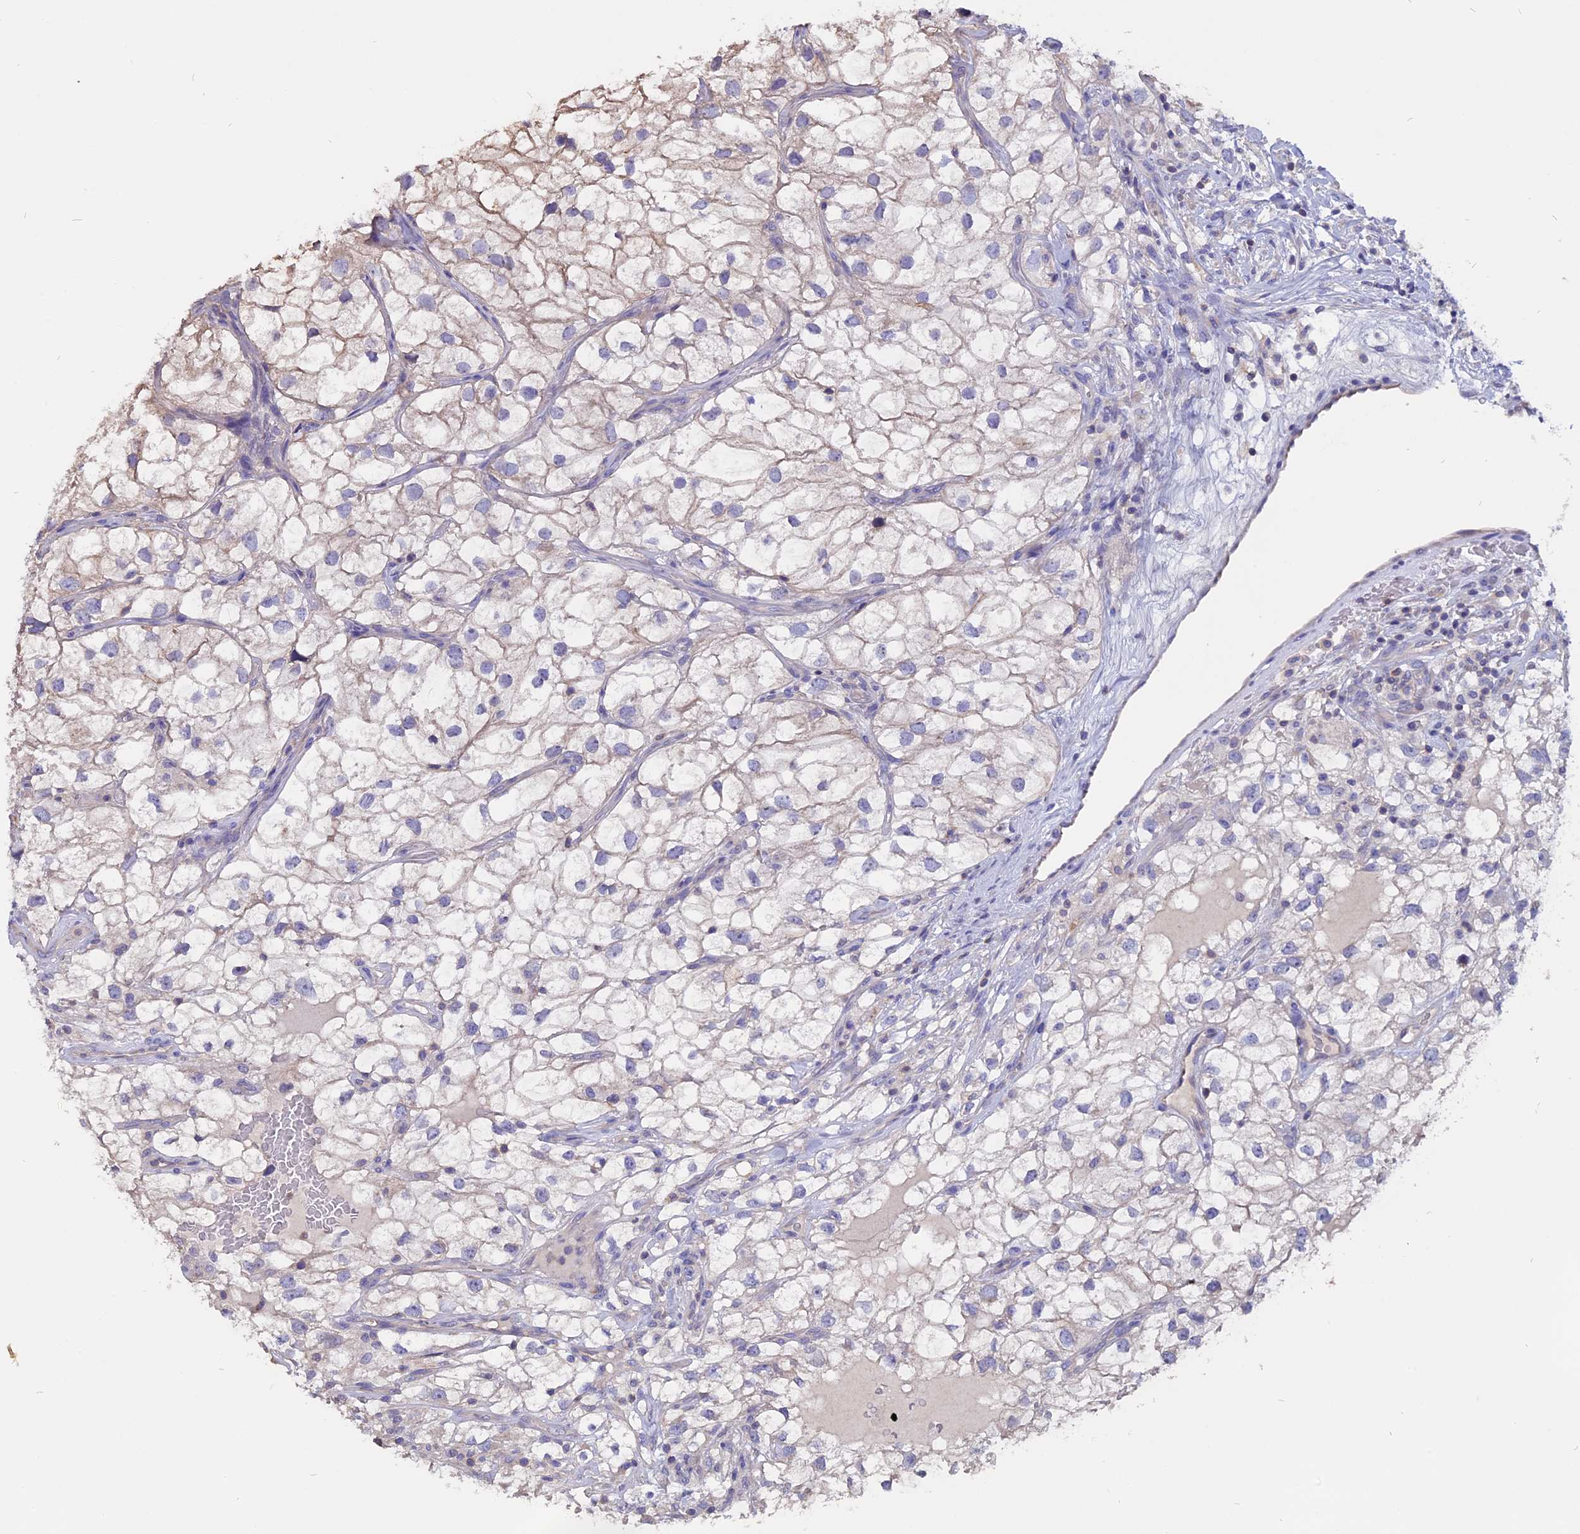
{"staining": {"intensity": "negative", "quantity": "none", "location": "none"}, "tissue": "renal cancer", "cell_type": "Tumor cells", "image_type": "cancer", "snomed": [{"axis": "morphology", "description": "Adenocarcinoma, NOS"}, {"axis": "topography", "description": "Kidney"}], "caption": "Immunohistochemical staining of adenocarcinoma (renal) demonstrates no significant expression in tumor cells.", "gene": "CARMIL2", "patient": {"sex": "male", "age": 59}}